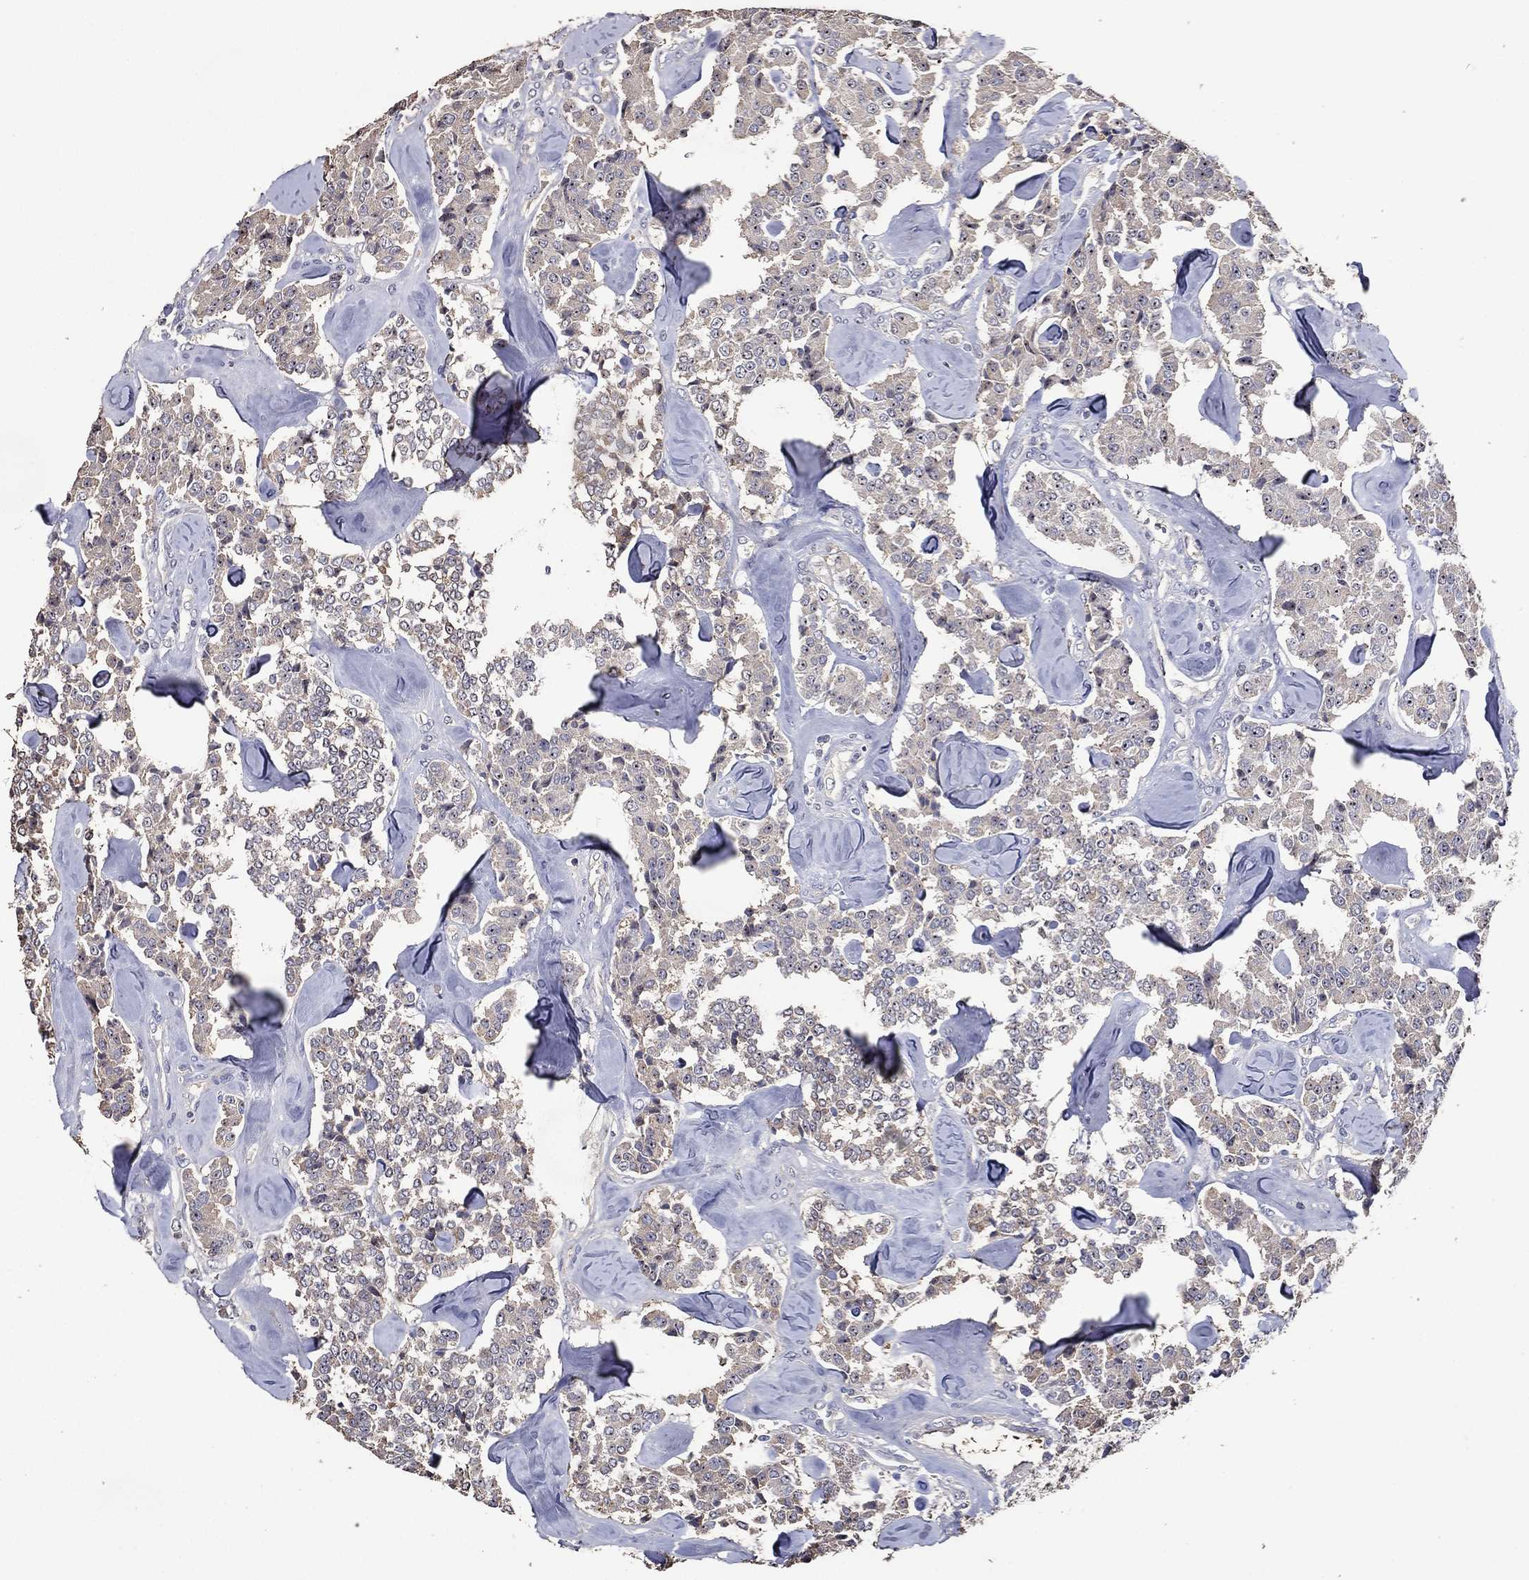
{"staining": {"intensity": "negative", "quantity": "none", "location": "none"}, "tissue": "carcinoid", "cell_type": "Tumor cells", "image_type": "cancer", "snomed": [{"axis": "morphology", "description": "Carcinoid, malignant, NOS"}, {"axis": "topography", "description": "Pancreas"}], "caption": "Tumor cells show no significant protein expression in carcinoid.", "gene": "EFNA1", "patient": {"sex": "male", "age": 41}}